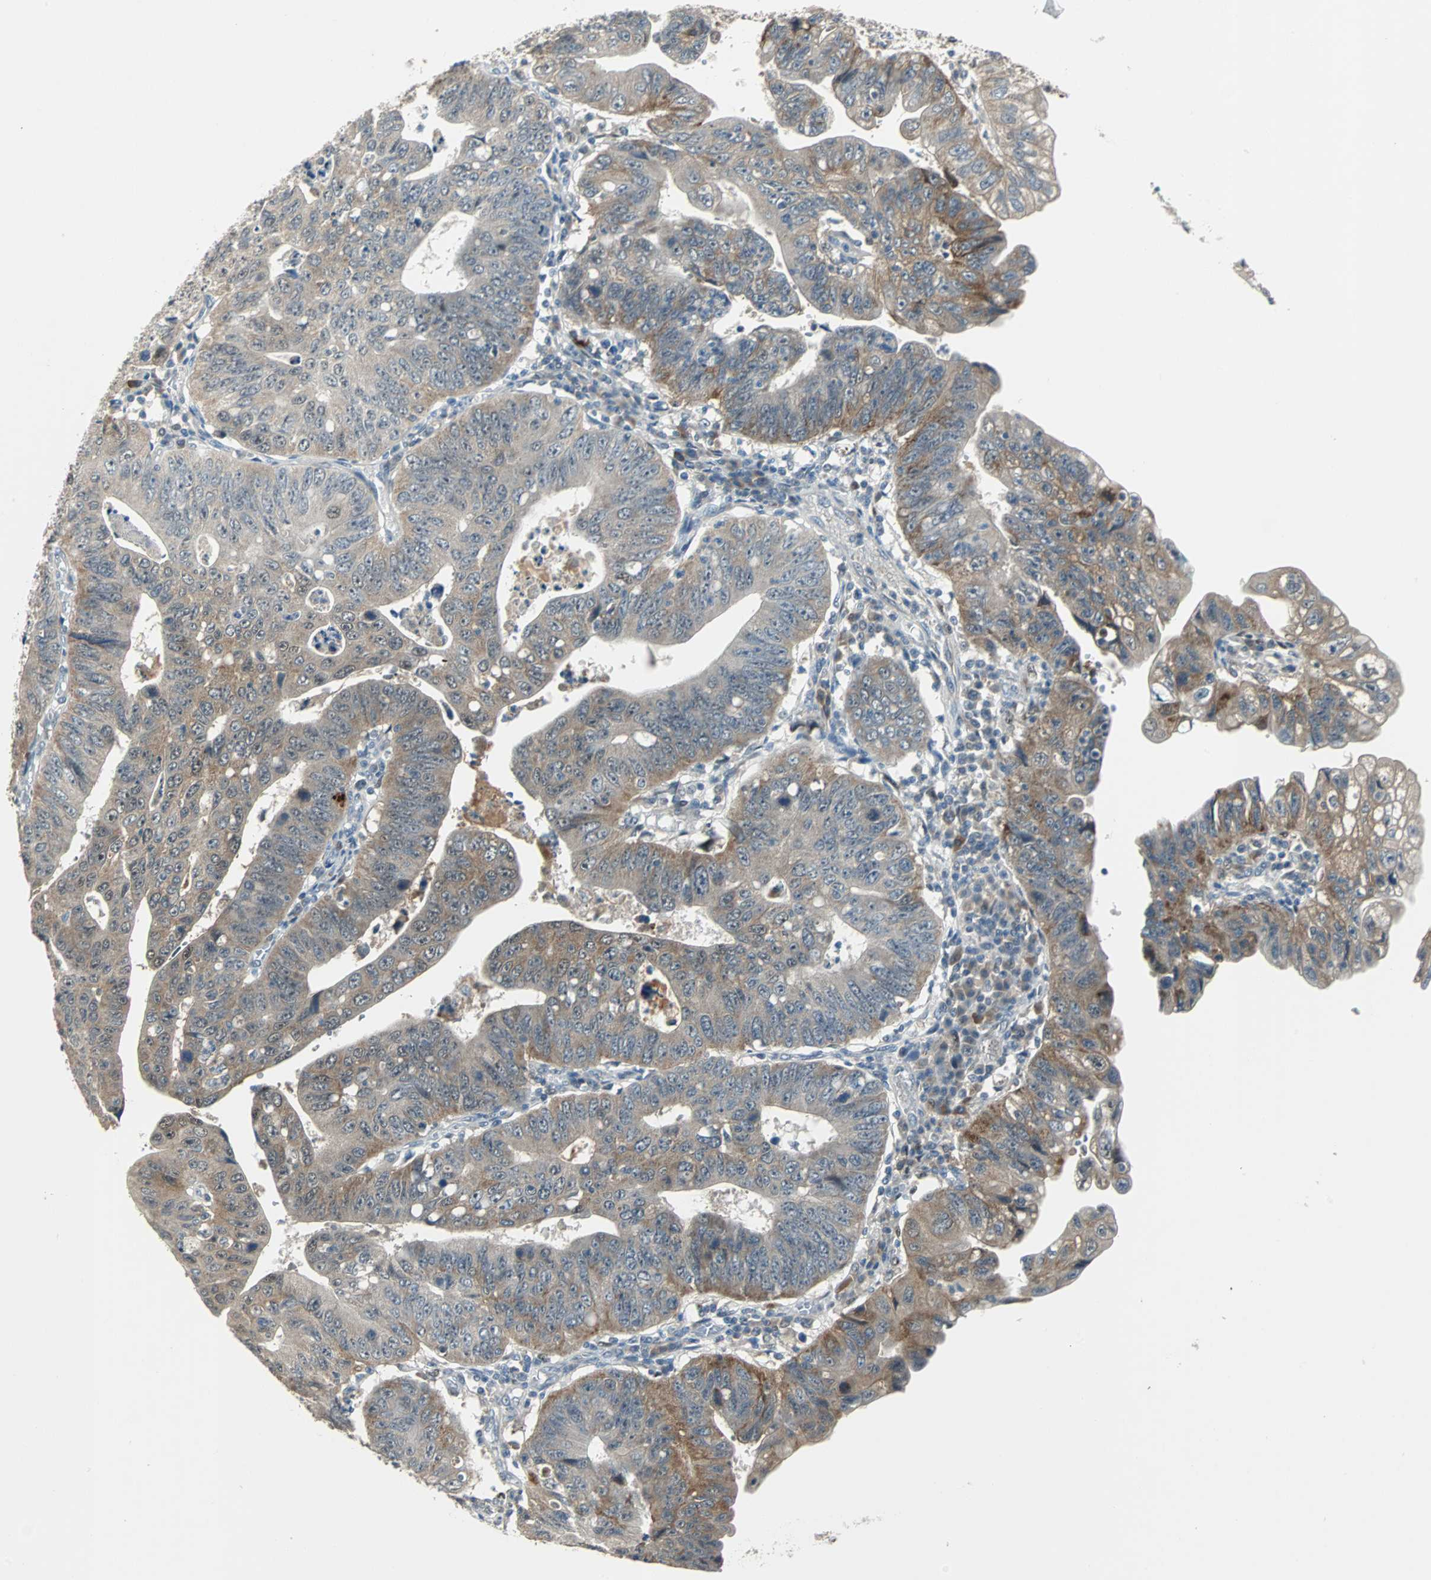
{"staining": {"intensity": "moderate", "quantity": "25%-75%", "location": "cytoplasmic/membranous"}, "tissue": "stomach cancer", "cell_type": "Tumor cells", "image_type": "cancer", "snomed": [{"axis": "morphology", "description": "Adenocarcinoma, NOS"}, {"axis": "topography", "description": "Stomach"}], "caption": "Adenocarcinoma (stomach) stained for a protein reveals moderate cytoplasmic/membranous positivity in tumor cells.", "gene": "FHL2", "patient": {"sex": "male", "age": 59}}